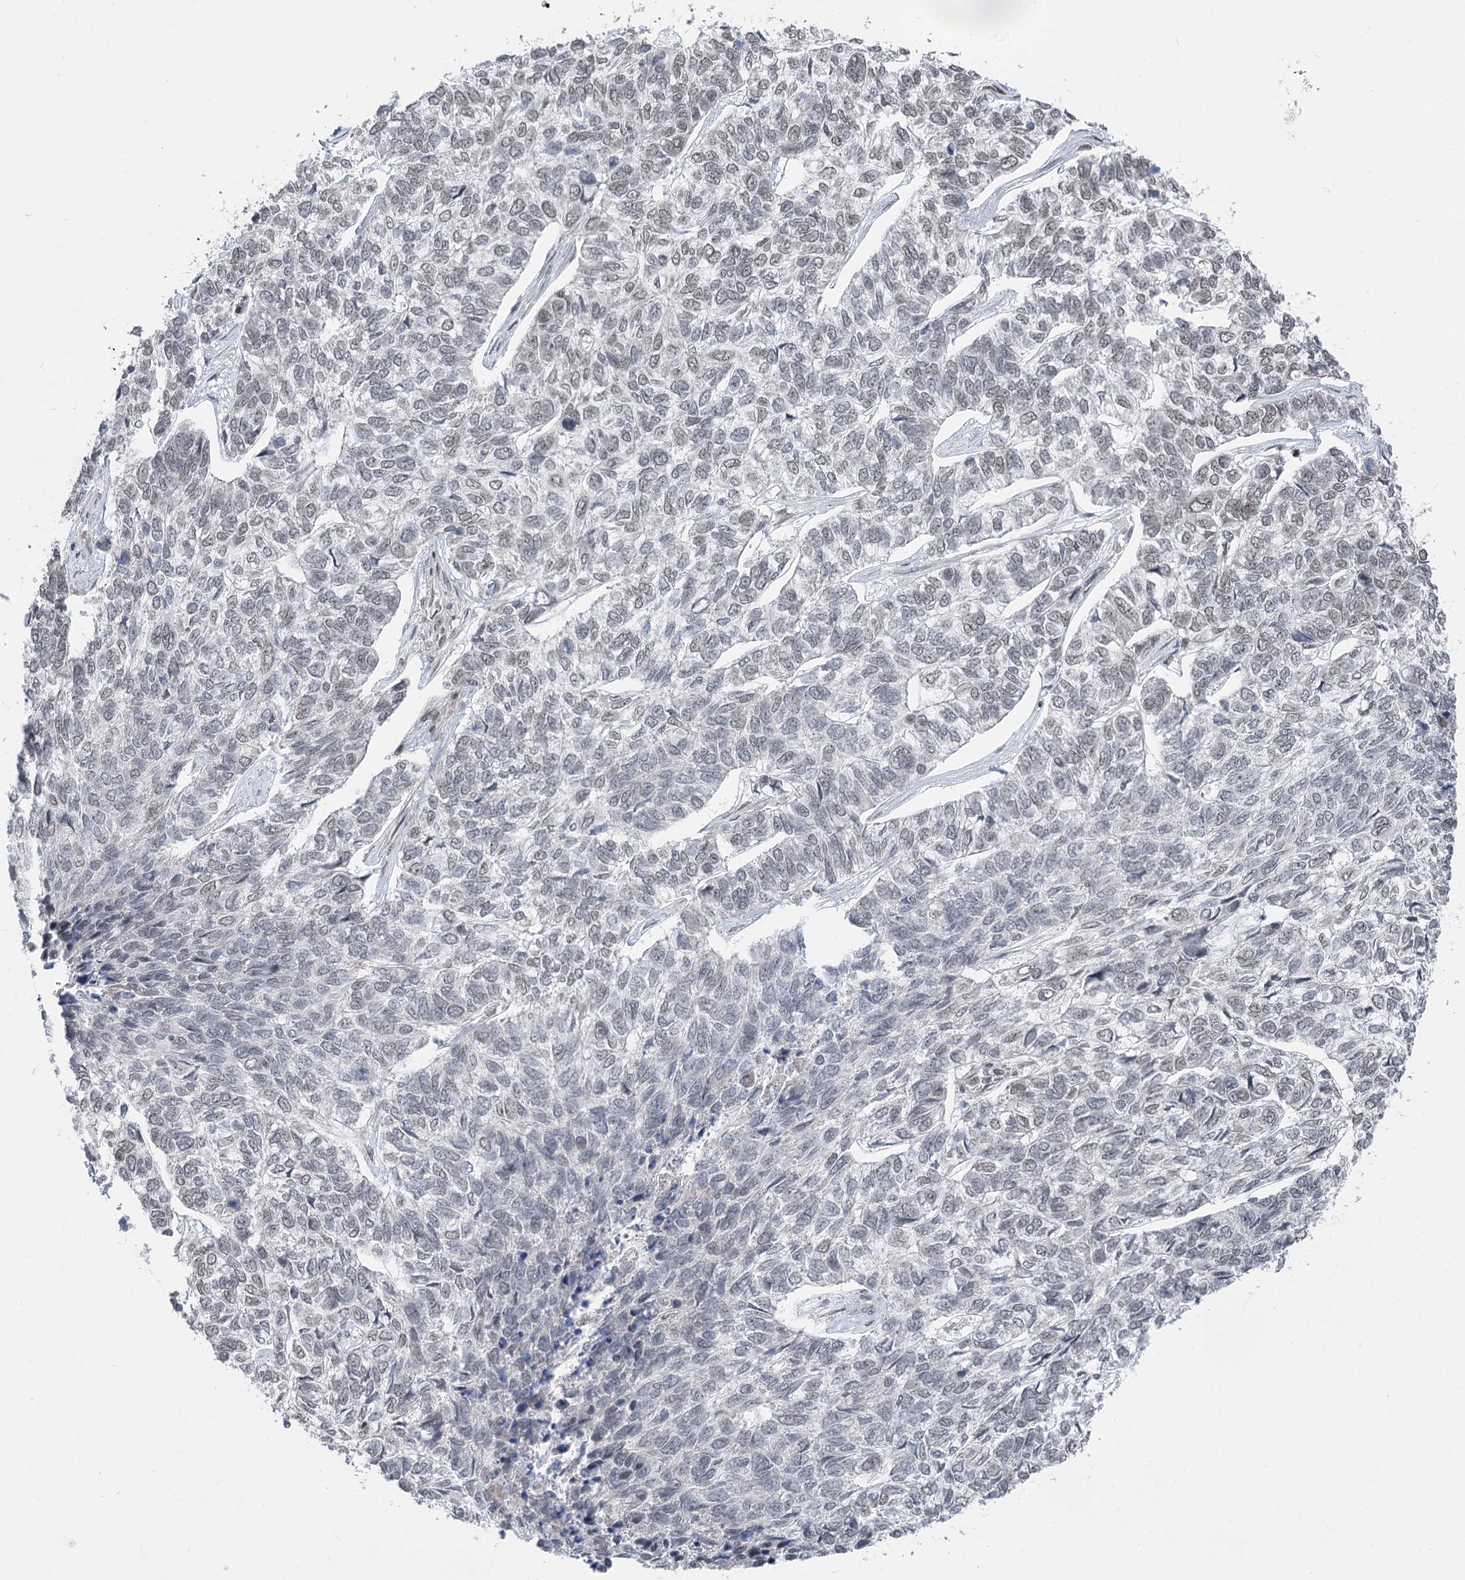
{"staining": {"intensity": "negative", "quantity": "none", "location": "none"}, "tissue": "skin cancer", "cell_type": "Tumor cells", "image_type": "cancer", "snomed": [{"axis": "morphology", "description": "Basal cell carcinoma"}, {"axis": "topography", "description": "Skin"}], "caption": "An immunohistochemistry image of skin cancer (basal cell carcinoma) is shown. There is no staining in tumor cells of skin cancer (basal cell carcinoma).", "gene": "CGGBP1", "patient": {"sex": "female", "age": 65}}